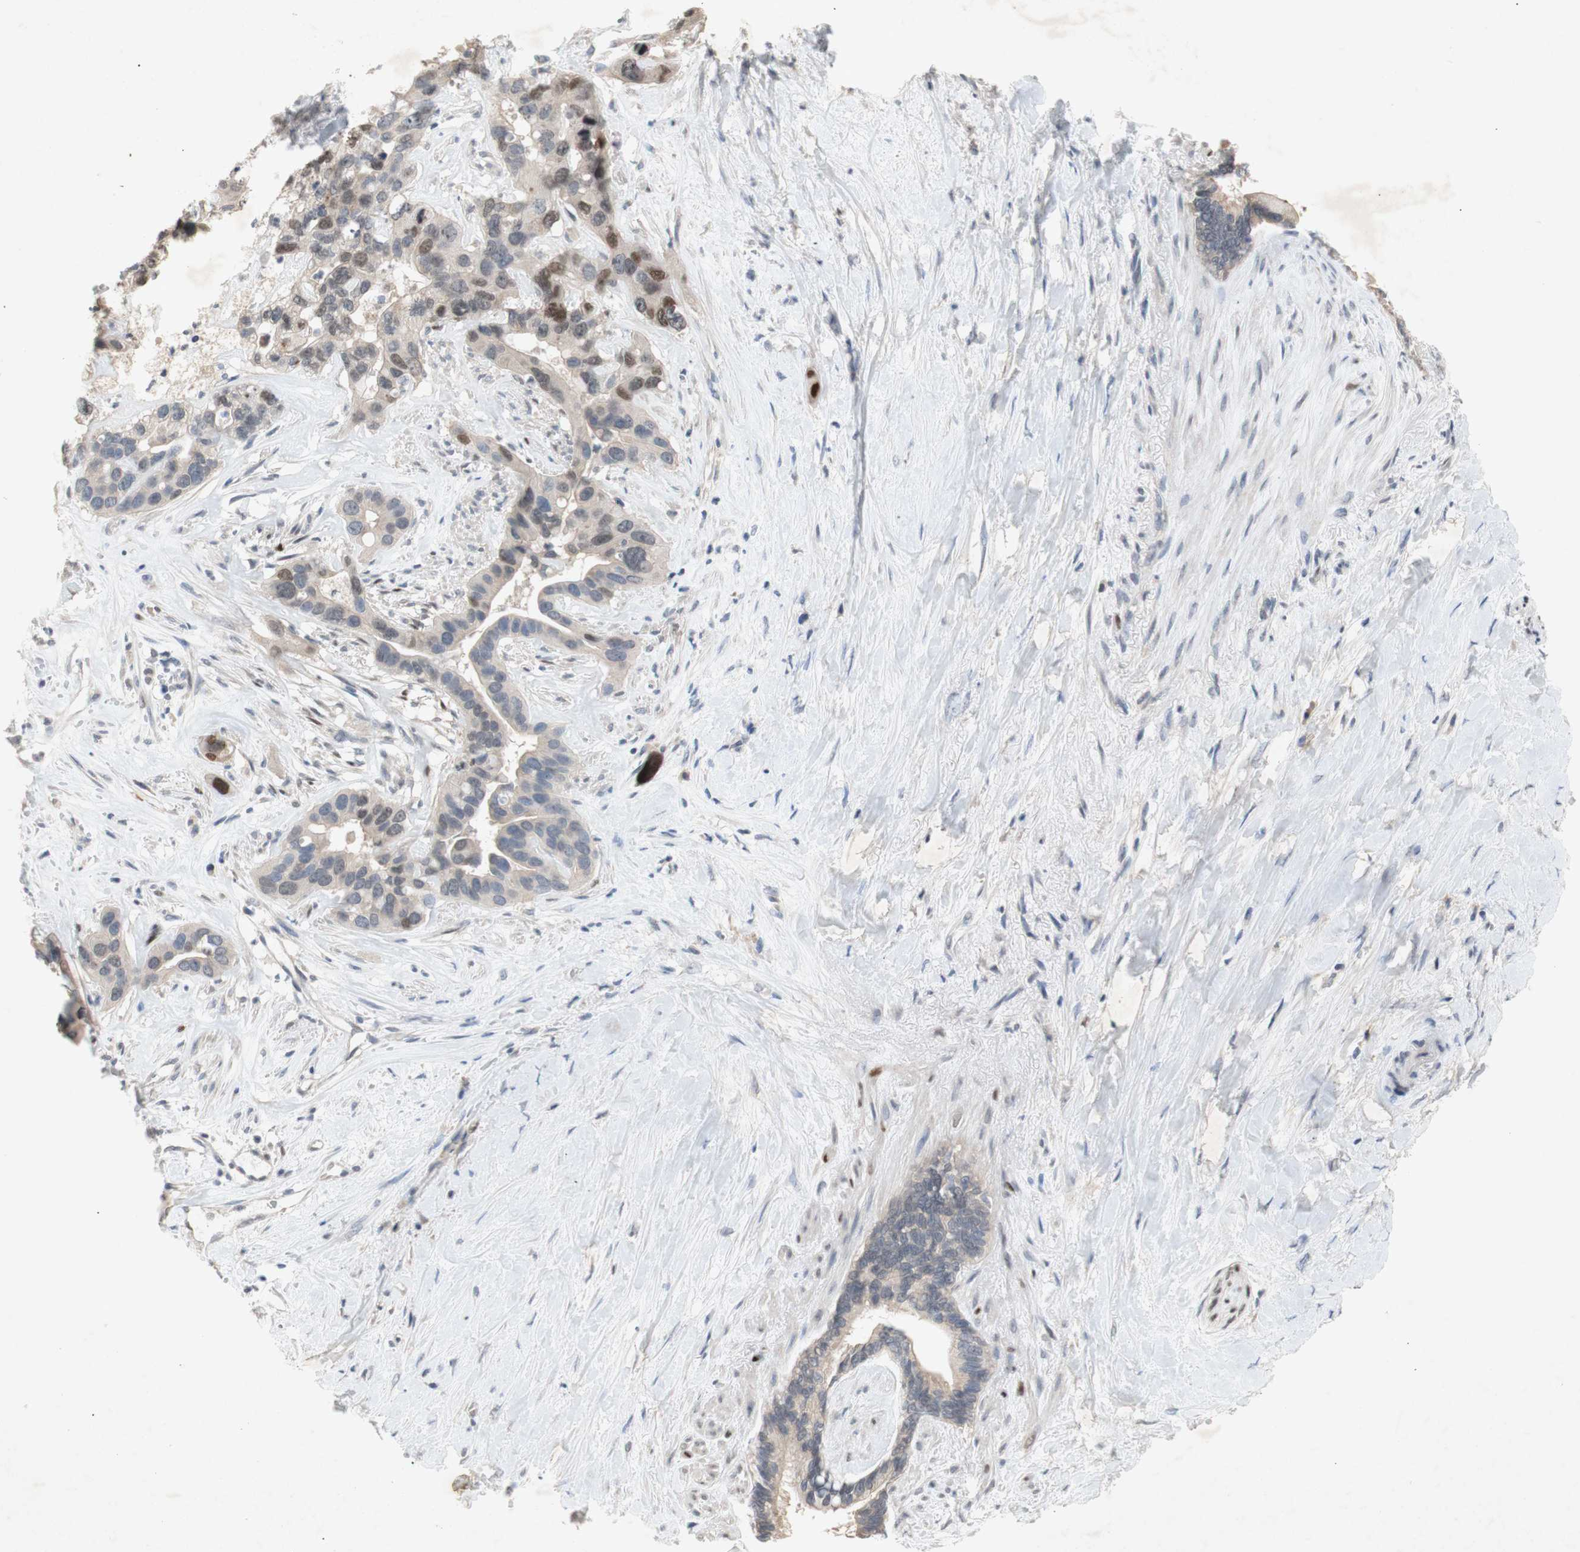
{"staining": {"intensity": "moderate", "quantity": "25%-75%", "location": "cytoplasmic/membranous,nuclear"}, "tissue": "liver cancer", "cell_type": "Tumor cells", "image_type": "cancer", "snomed": [{"axis": "morphology", "description": "Cholangiocarcinoma"}, {"axis": "topography", "description": "Liver"}], "caption": "Immunohistochemistry (IHC) photomicrograph of human liver cholangiocarcinoma stained for a protein (brown), which shows medium levels of moderate cytoplasmic/membranous and nuclear staining in about 25%-75% of tumor cells.", "gene": "FOSB", "patient": {"sex": "female", "age": 65}}